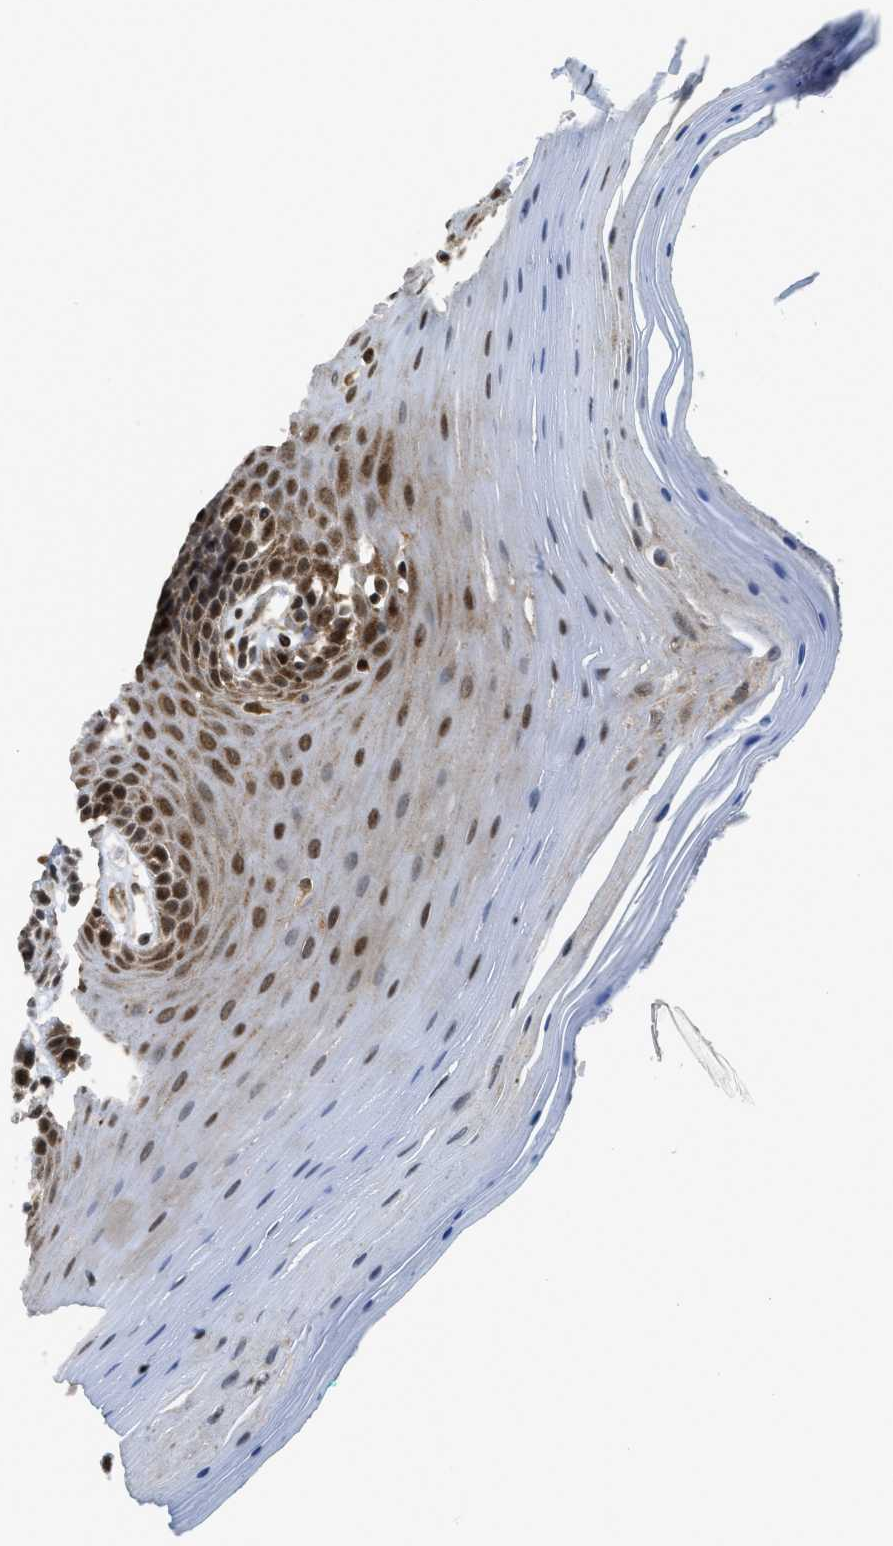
{"staining": {"intensity": "moderate", "quantity": "25%-75%", "location": "cytoplasmic/membranous,nuclear"}, "tissue": "oral mucosa", "cell_type": "Squamous epithelial cells", "image_type": "normal", "snomed": [{"axis": "morphology", "description": "Normal tissue, NOS"}, {"axis": "topography", "description": "Skeletal muscle"}, {"axis": "topography", "description": "Oral tissue"}], "caption": "A brown stain labels moderate cytoplasmic/membranous,nuclear staining of a protein in squamous epithelial cells of normal oral mucosa. (DAB IHC with brightfield microscopy, high magnification).", "gene": "TACC1", "patient": {"sex": "male", "age": 58}}